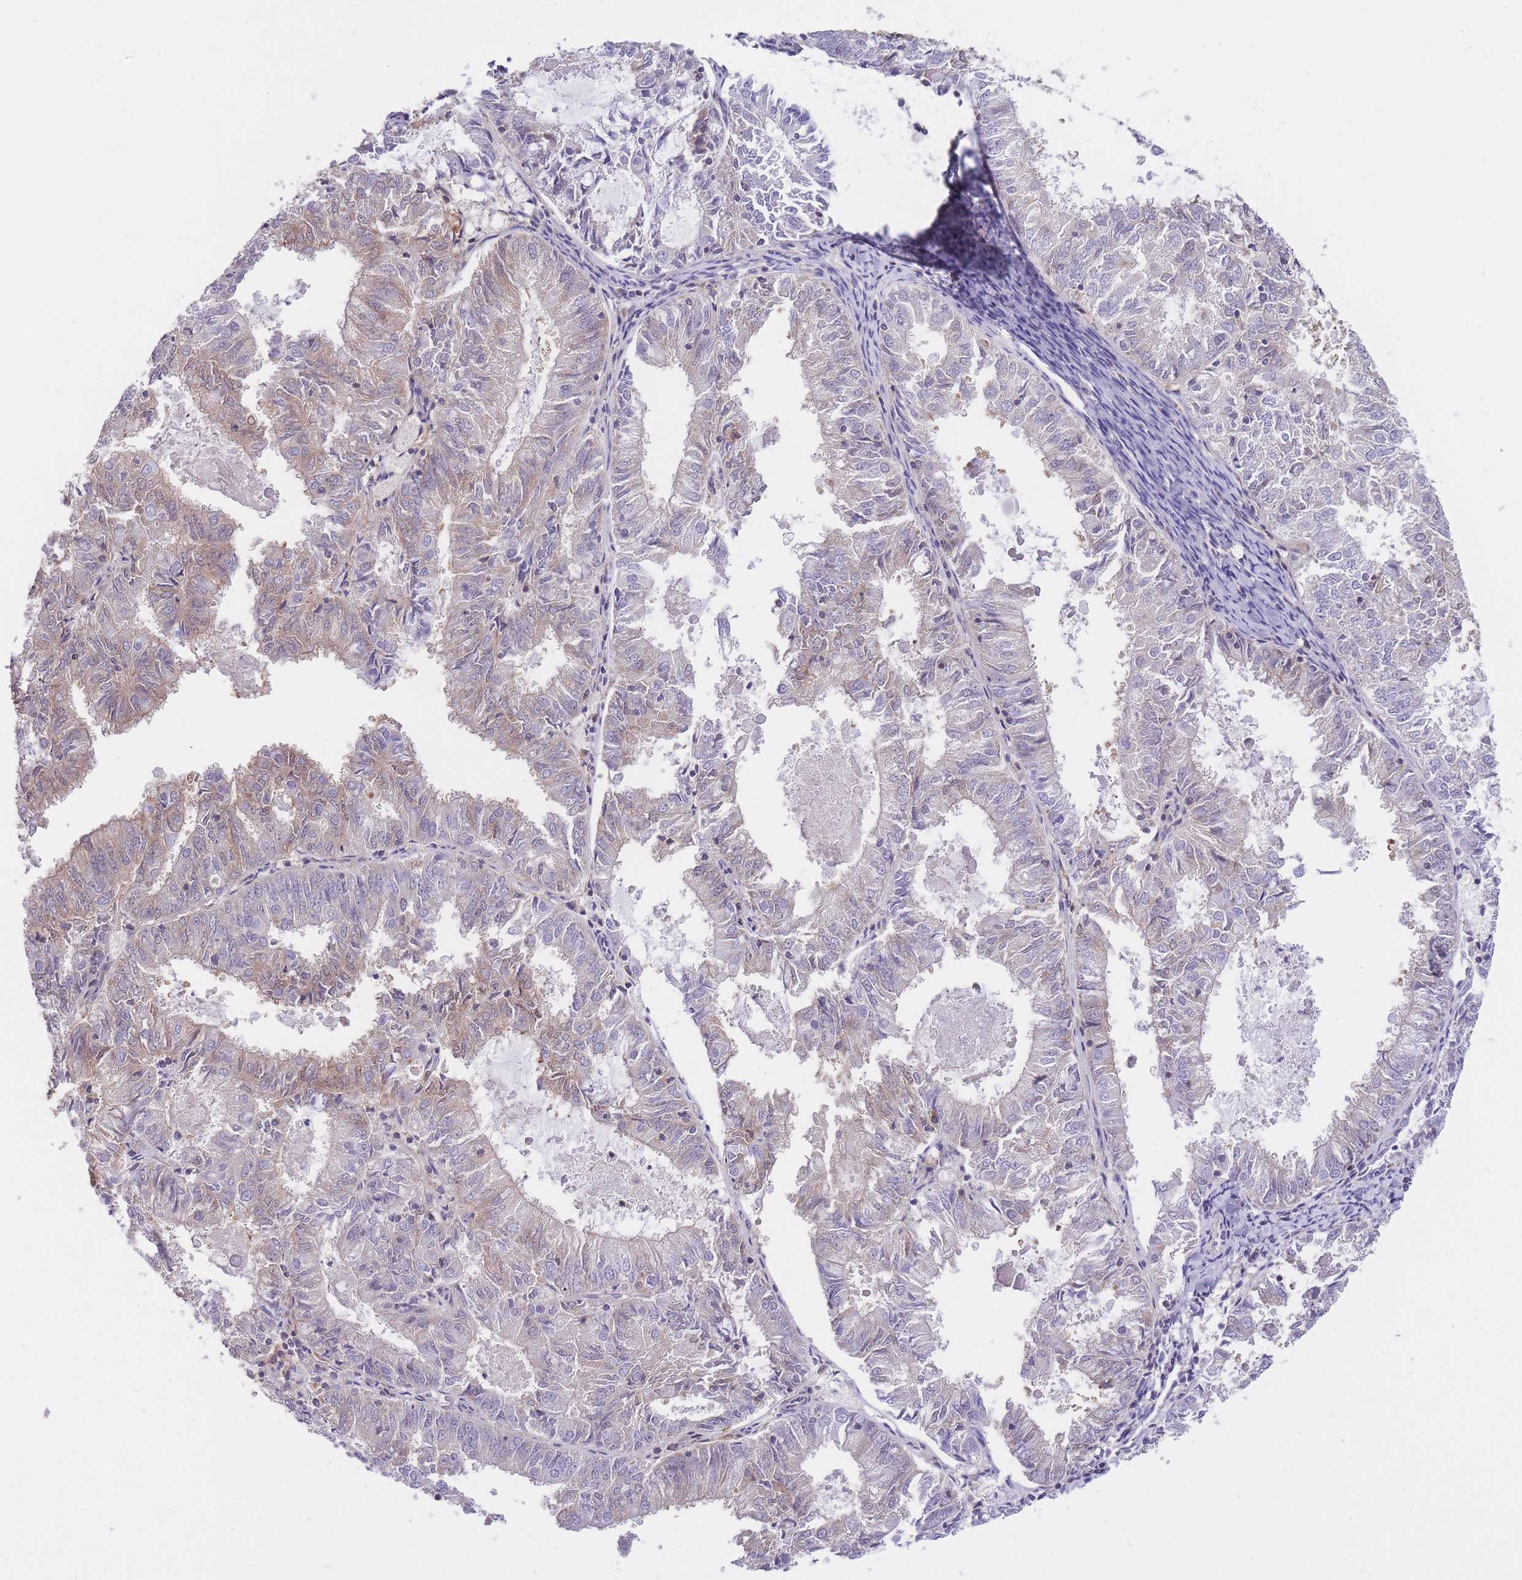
{"staining": {"intensity": "negative", "quantity": "none", "location": "none"}, "tissue": "endometrial cancer", "cell_type": "Tumor cells", "image_type": "cancer", "snomed": [{"axis": "morphology", "description": "Adenocarcinoma, NOS"}, {"axis": "topography", "description": "Endometrium"}], "caption": "There is no significant staining in tumor cells of adenocarcinoma (endometrial).", "gene": "PRKAR1A", "patient": {"sex": "female", "age": 57}}